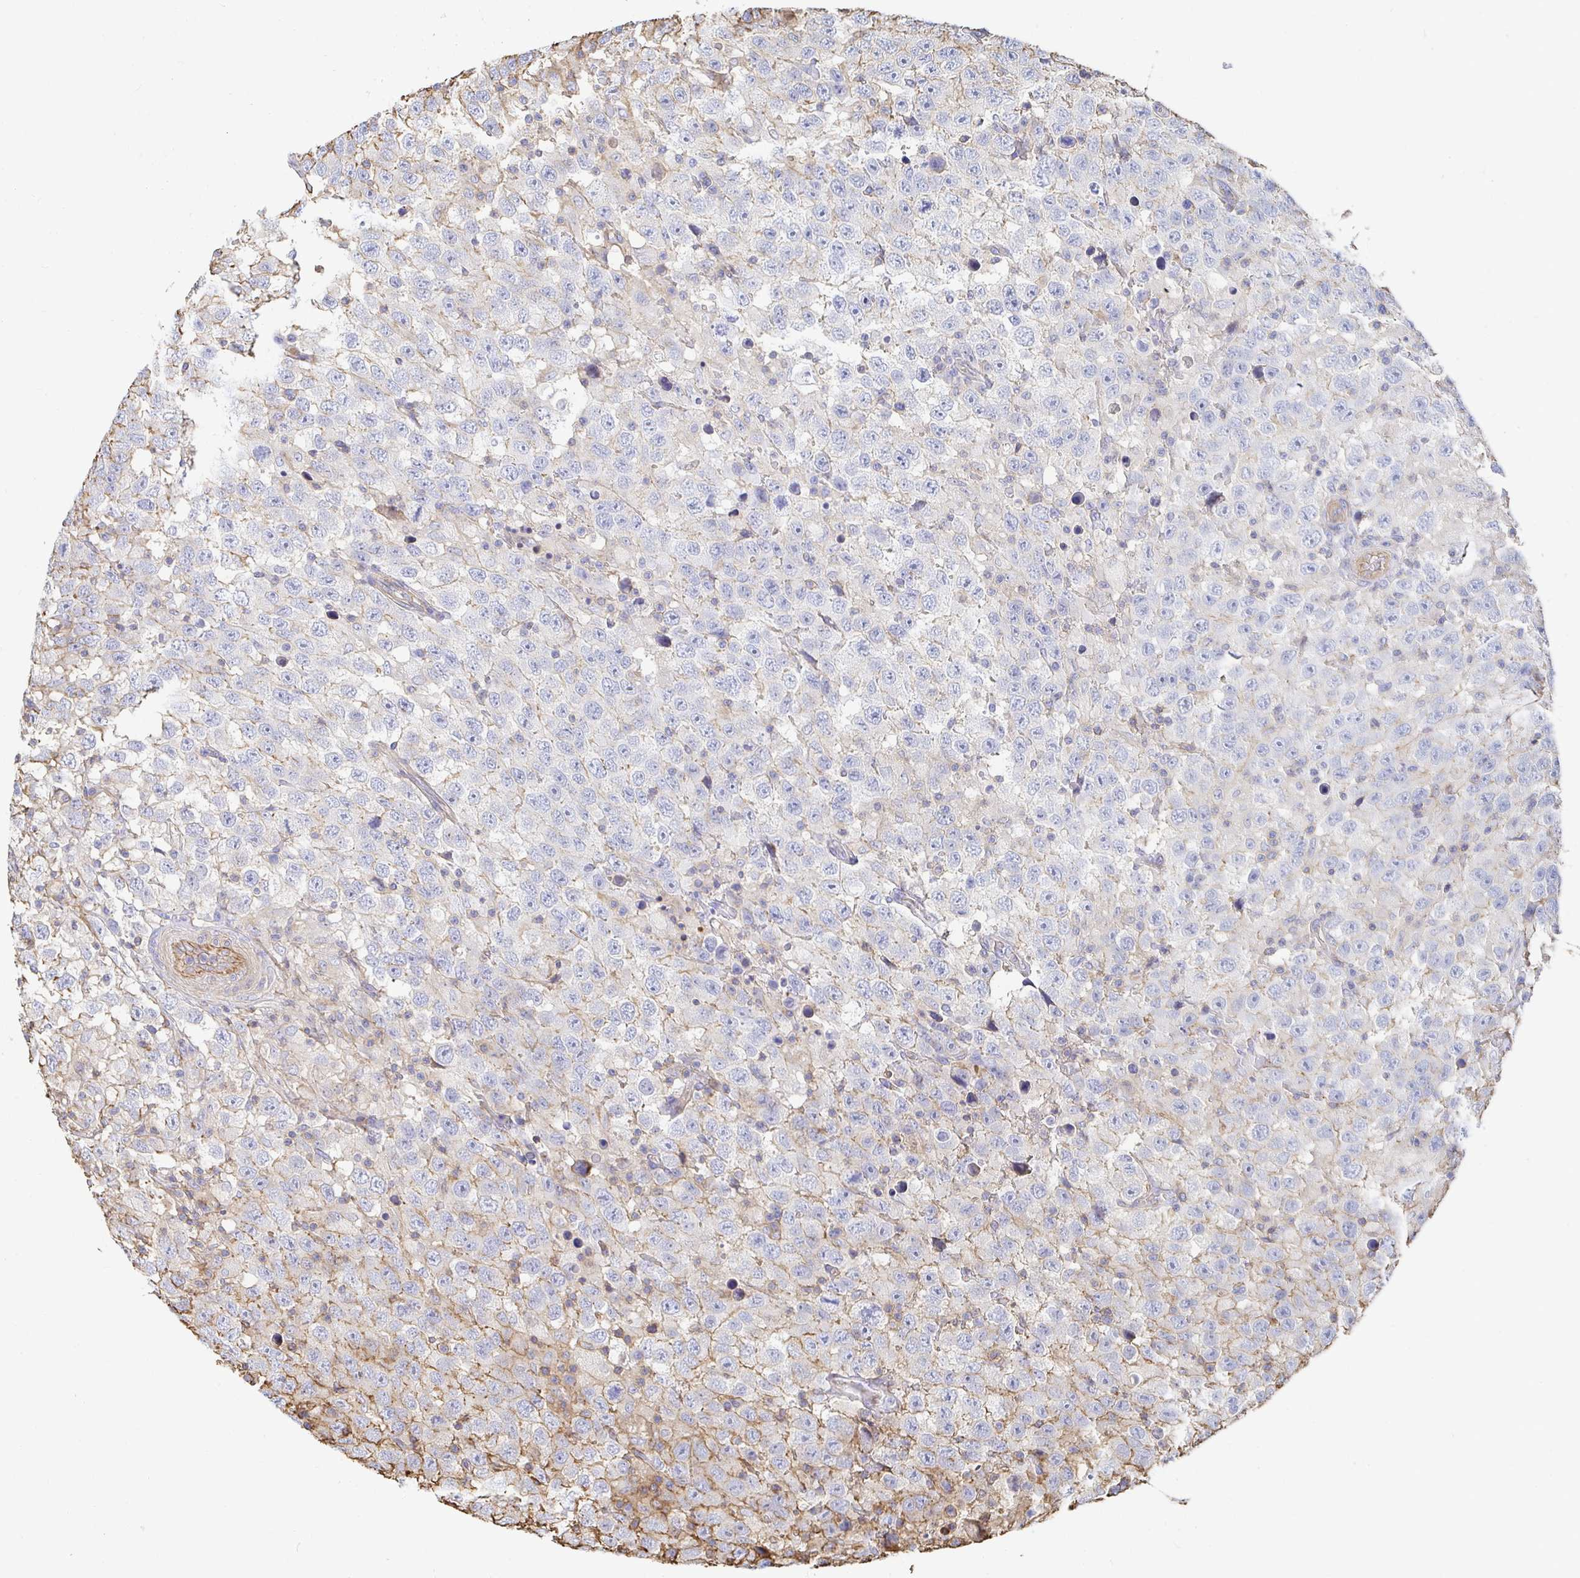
{"staining": {"intensity": "negative", "quantity": "none", "location": "none"}, "tissue": "testis cancer", "cell_type": "Tumor cells", "image_type": "cancer", "snomed": [{"axis": "morphology", "description": "Seminoma, NOS"}, {"axis": "topography", "description": "Testis"}], "caption": "Protein analysis of seminoma (testis) exhibits no significant positivity in tumor cells.", "gene": "PTPN14", "patient": {"sex": "male", "age": 41}}